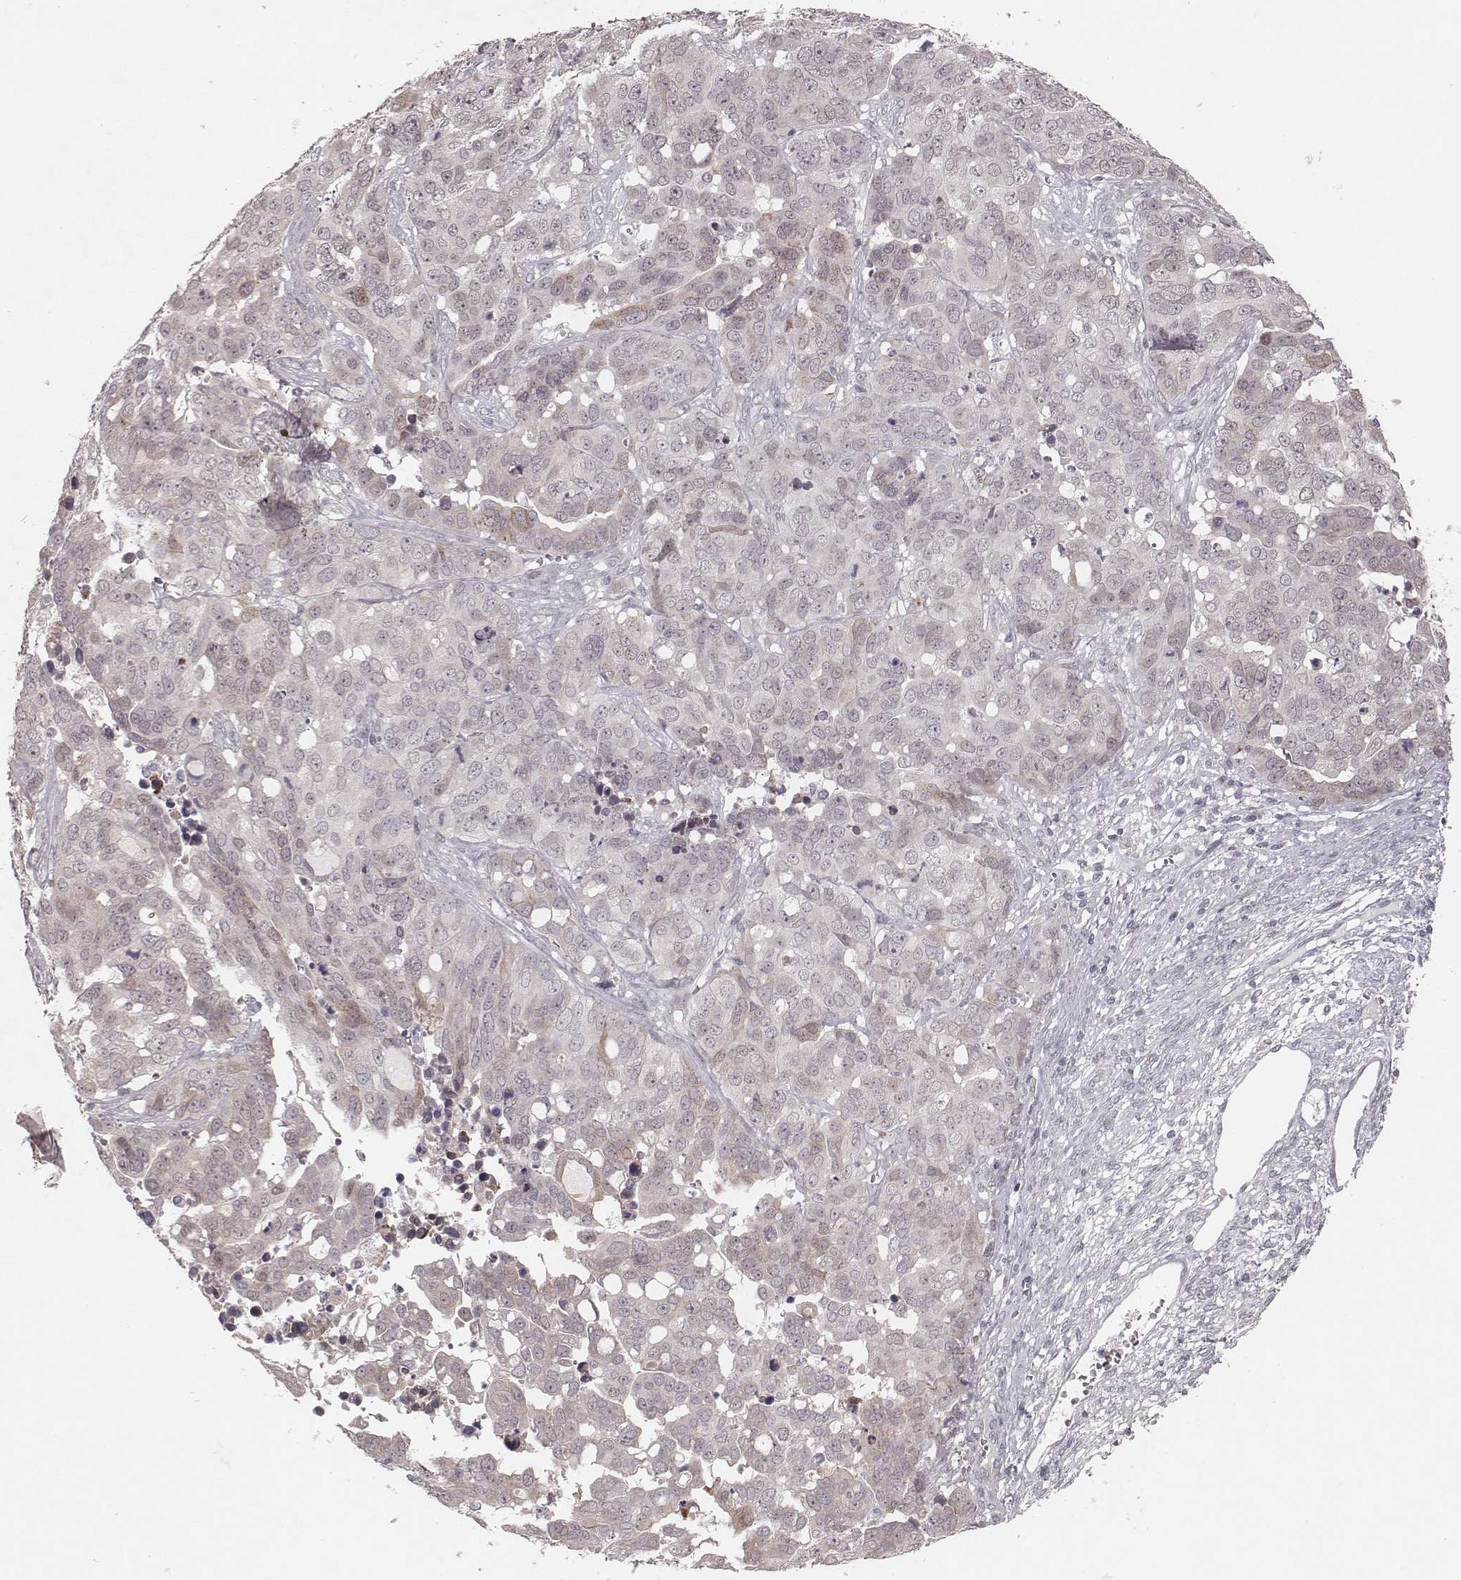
{"staining": {"intensity": "weak", "quantity": "<25%", "location": "cytoplasmic/membranous"}, "tissue": "ovarian cancer", "cell_type": "Tumor cells", "image_type": "cancer", "snomed": [{"axis": "morphology", "description": "Carcinoma, endometroid"}, {"axis": "topography", "description": "Ovary"}], "caption": "A photomicrograph of ovarian cancer stained for a protein shows no brown staining in tumor cells. The staining is performed using DAB brown chromogen with nuclei counter-stained in using hematoxylin.", "gene": "FAM13B", "patient": {"sex": "female", "age": 78}}